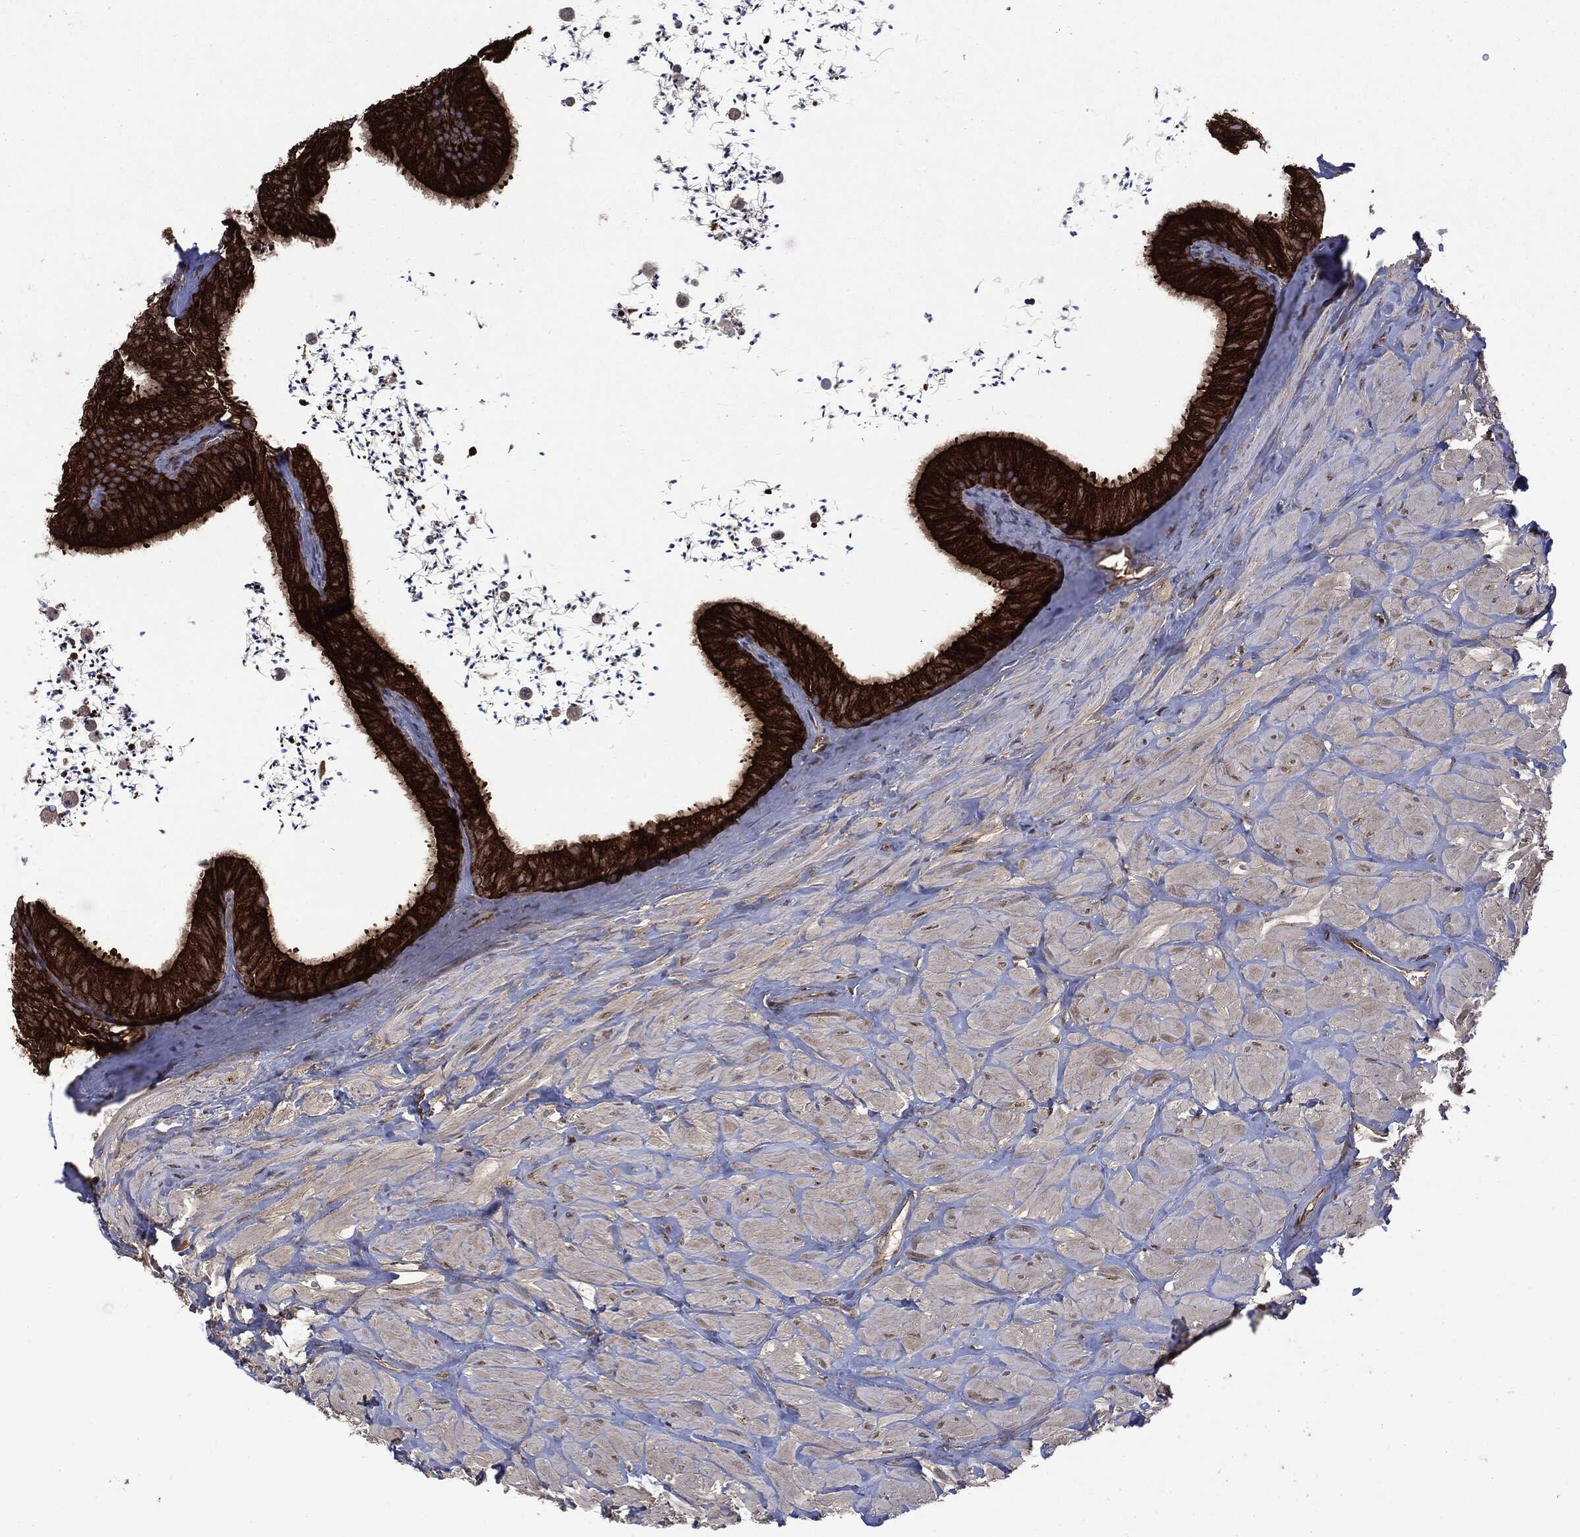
{"staining": {"intensity": "strong", "quantity": ">75%", "location": "cytoplasmic/membranous"}, "tissue": "epididymis", "cell_type": "Glandular cells", "image_type": "normal", "snomed": [{"axis": "morphology", "description": "Normal tissue, NOS"}, {"axis": "topography", "description": "Epididymis"}], "caption": "A brown stain labels strong cytoplasmic/membranous expression of a protein in glandular cells of normal human epididymis. The protein of interest is shown in brown color, while the nuclei are stained blue.", "gene": "SNX5", "patient": {"sex": "male", "age": 32}}